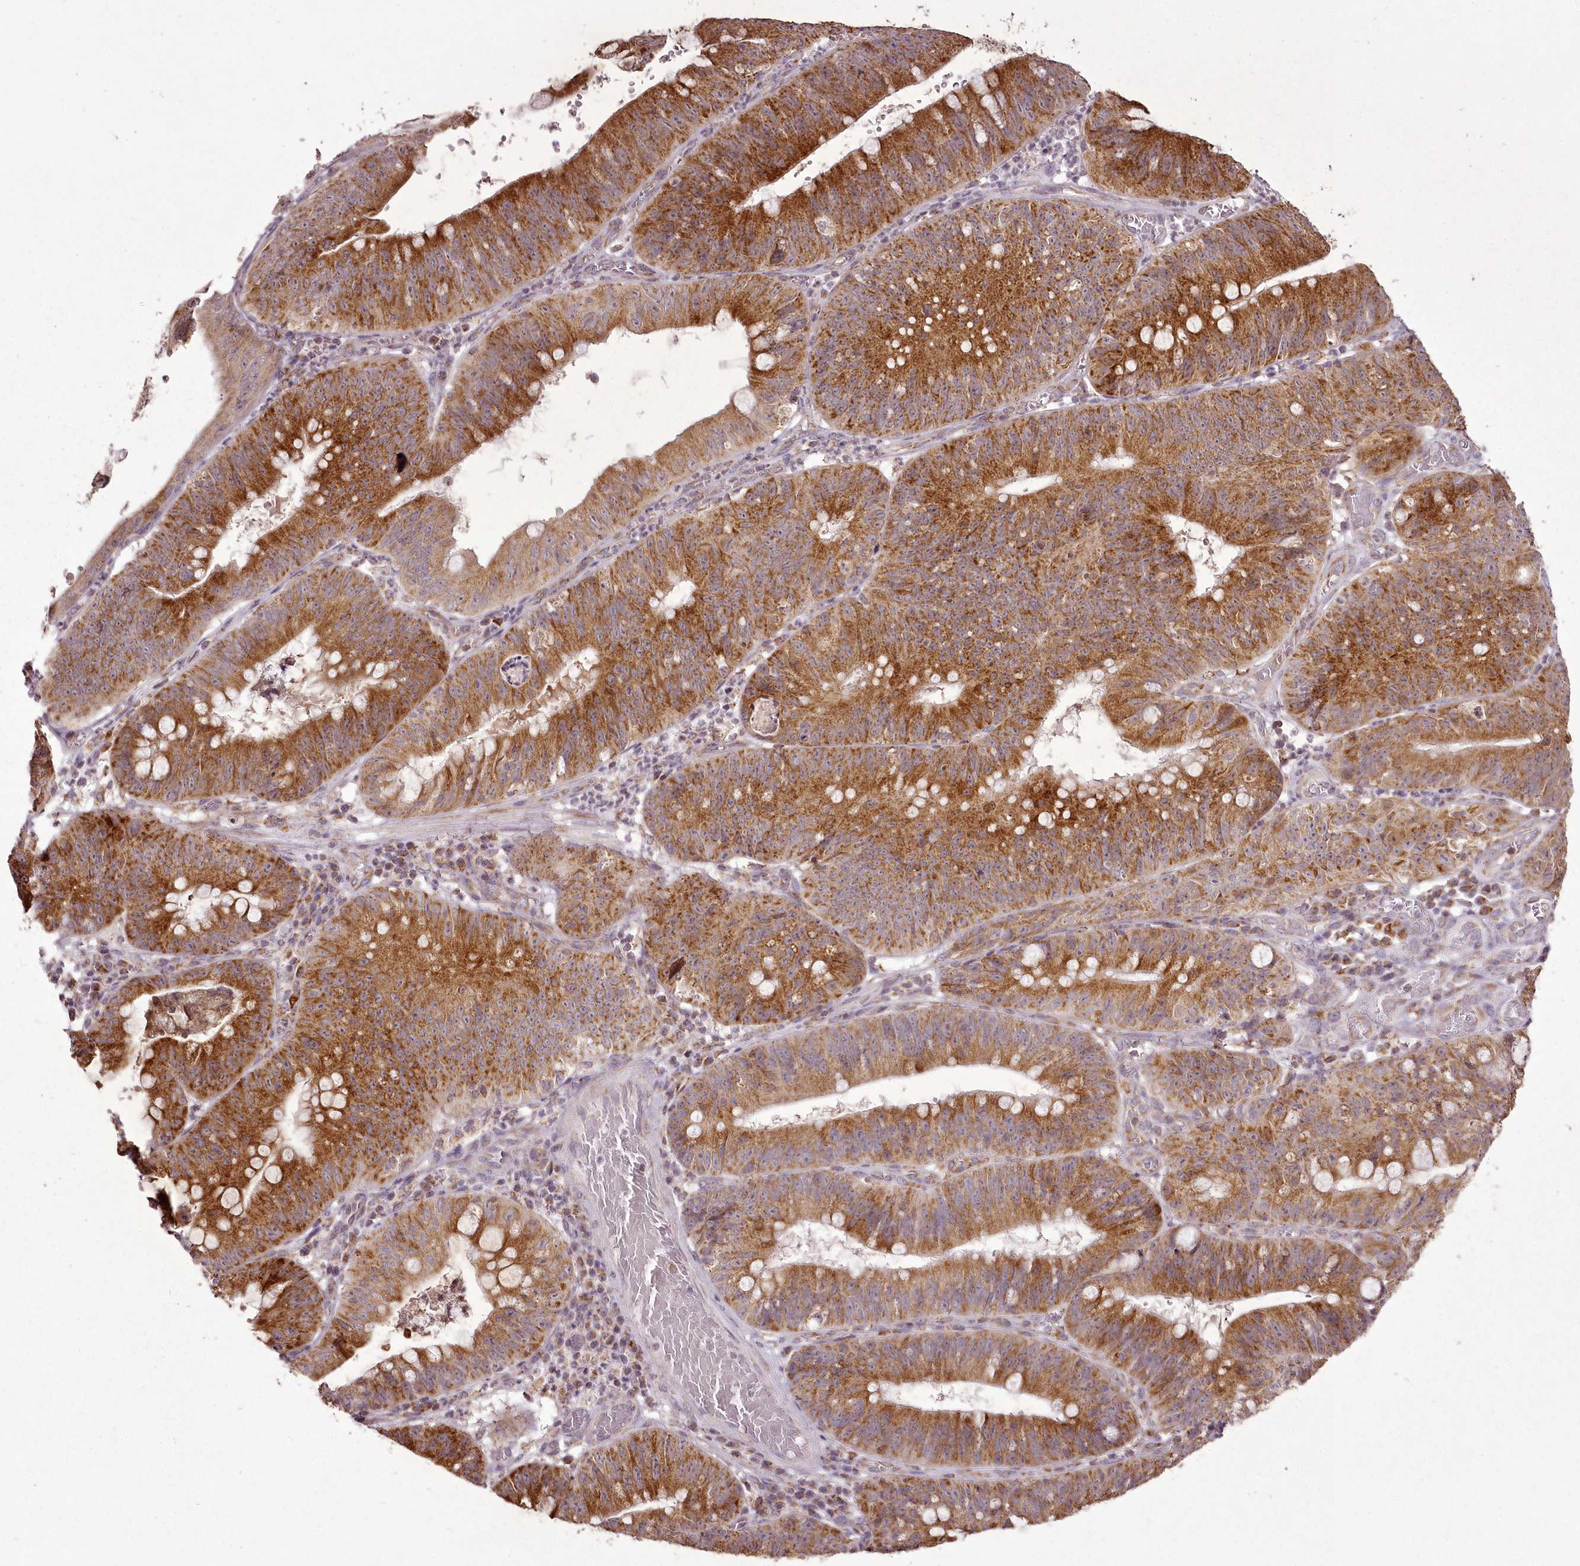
{"staining": {"intensity": "strong", "quantity": ">75%", "location": "cytoplasmic/membranous"}, "tissue": "stomach cancer", "cell_type": "Tumor cells", "image_type": "cancer", "snomed": [{"axis": "morphology", "description": "Adenocarcinoma, NOS"}, {"axis": "topography", "description": "Stomach"}], "caption": "Protein expression analysis of stomach cancer (adenocarcinoma) shows strong cytoplasmic/membranous positivity in approximately >75% of tumor cells.", "gene": "CHCHD2", "patient": {"sex": "male", "age": 59}}